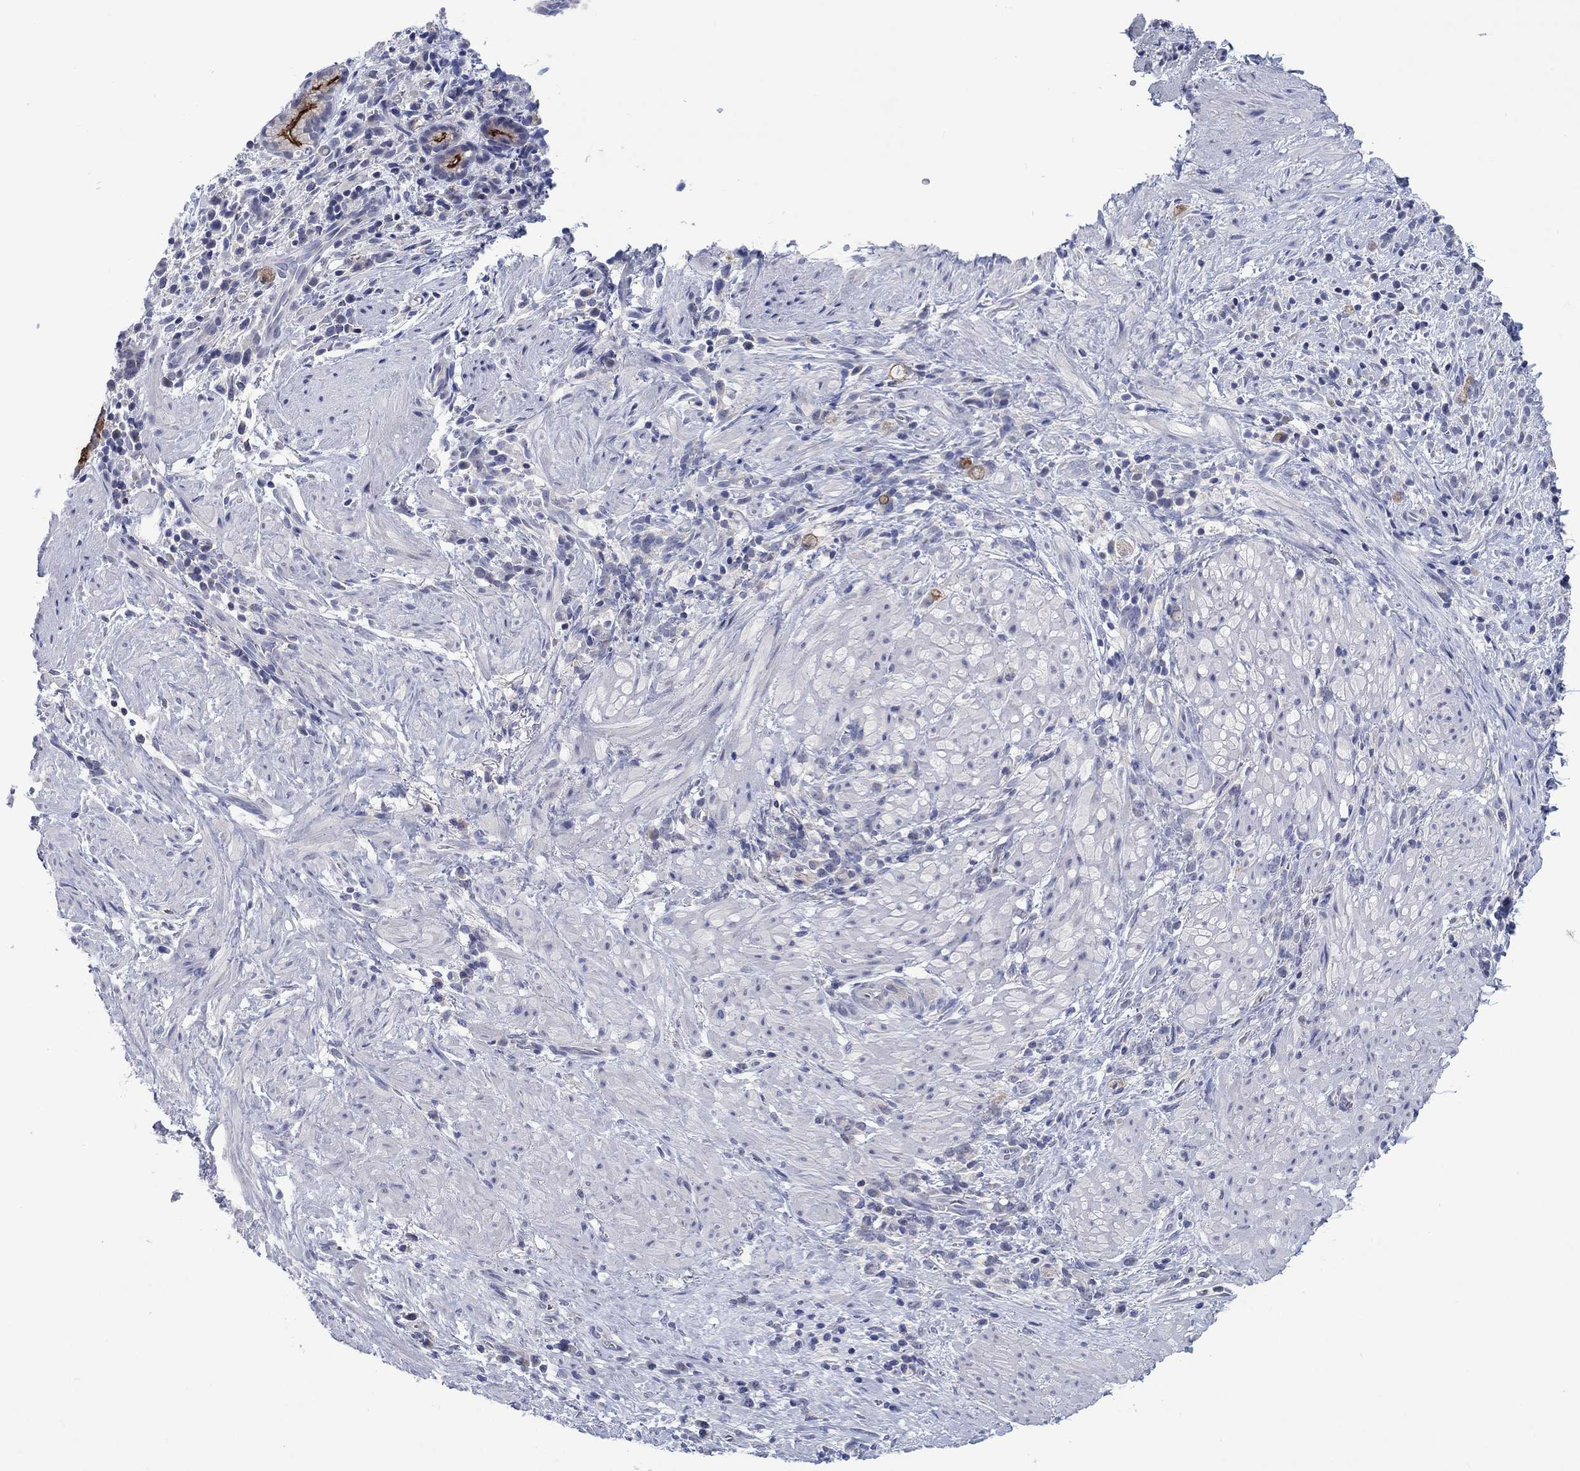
{"staining": {"intensity": "strong", "quantity": "<25%", "location": "cytoplasmic/membranous"}, "tissue": "stomach cancer", "cell_type": "Tumor cells", "image_type": "cancer", "snomed": [{"axis": "morphology", "description": "Adenocarcinoma, NOS"}, {"axis": "topography", "description": "Stomach"}], "caption": "A brown stain shows strong cytoplasmic/membranous expression of a protein in human stomach cancer (adenocarcinoma) tumor cells. (DAB (3,3'-diaminobenzidine) = brown stain, brightfield microscopy at high magnification).", "gene": "FER1L6", "patient": {"sex": "female", "age": 57}}